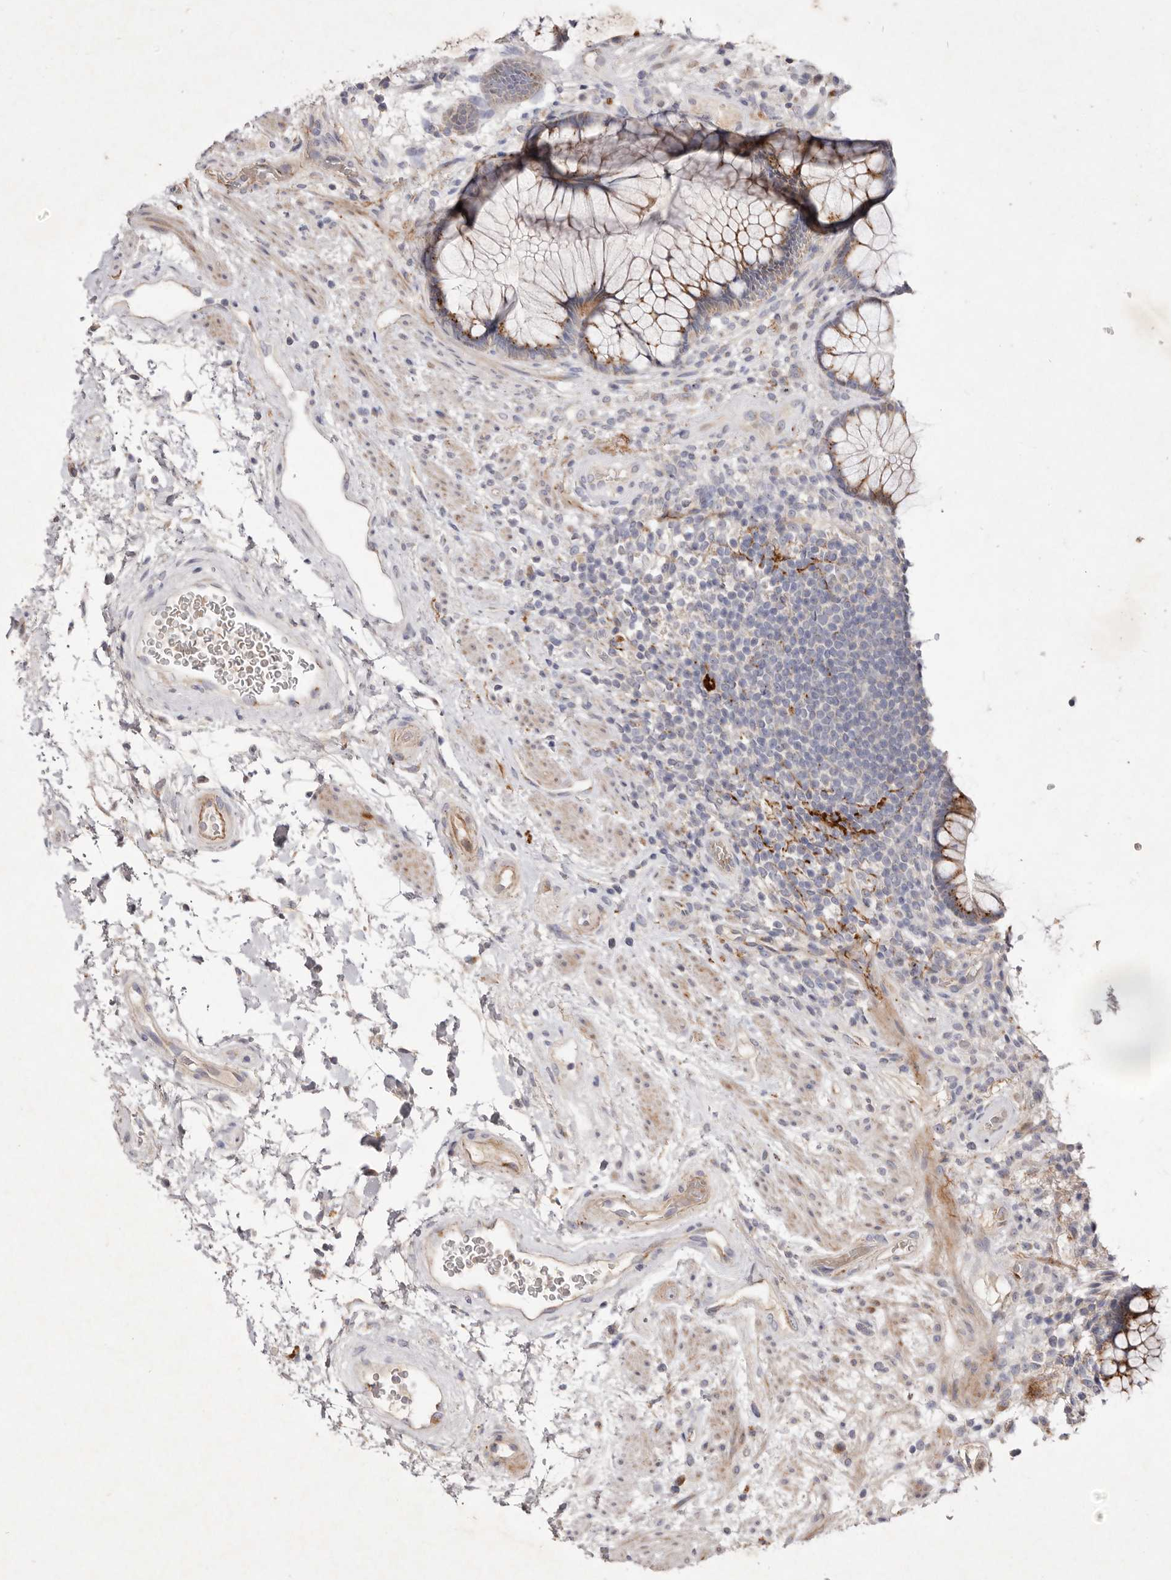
{"staining": {"intensity": "moderate", "quantity": ">75%", "location": "cytoplasmic/membranous"}, "tissue": "rectum", "cell_type": "Glandular cells", "image_type": "normal", "snomed": [{"axis": "morphology", "description": "Normal tissue, NOS"}, {"axis": "topography", "description": "Rectum"}], "caption": "Brown immunohistochemical staining in unremarkable human rectum exhibits moderate cytoplasmic/membranous expression in approximately >75% of glandular cells. (Brightfield microscopy of DAB IHC at high magnification).", "gene": "USP24", "patient": {"sex": "male", "age": 51}}